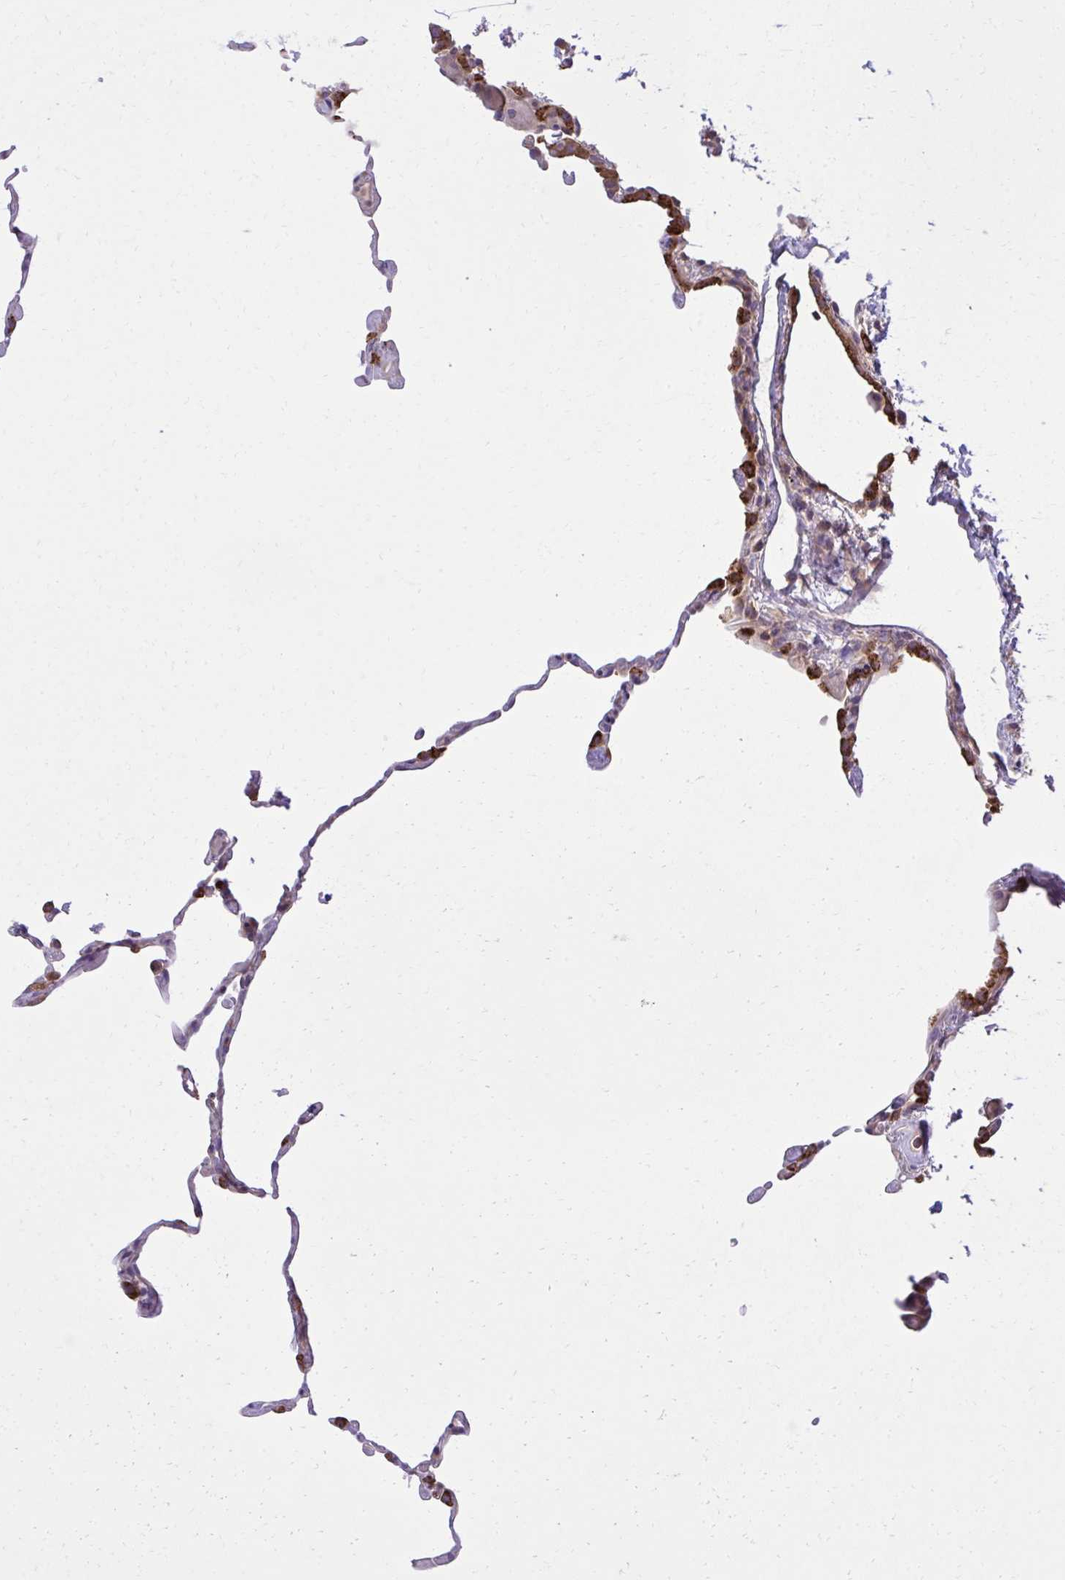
{"staining": {"intensity": "strong", "quantity": "25%-75%", "location": "cytoplasmic/membranous"}, "tissue": "lung", "cell_type": "Alveolar cells", "image_type": "normal", "snomed": [{"axis": "morphology", "description": "Normal tissue, NOS"}, {"axis": "topography", "description": "Lung"}], "caption": "Human lung stained for a protein (brown) exhibits strong cytoplasmic/membranous positive staining in approximately 25%-75% of alveolar cells.", "gene": "PPP5C", "patient": {"sex": "female", "age": 57}}